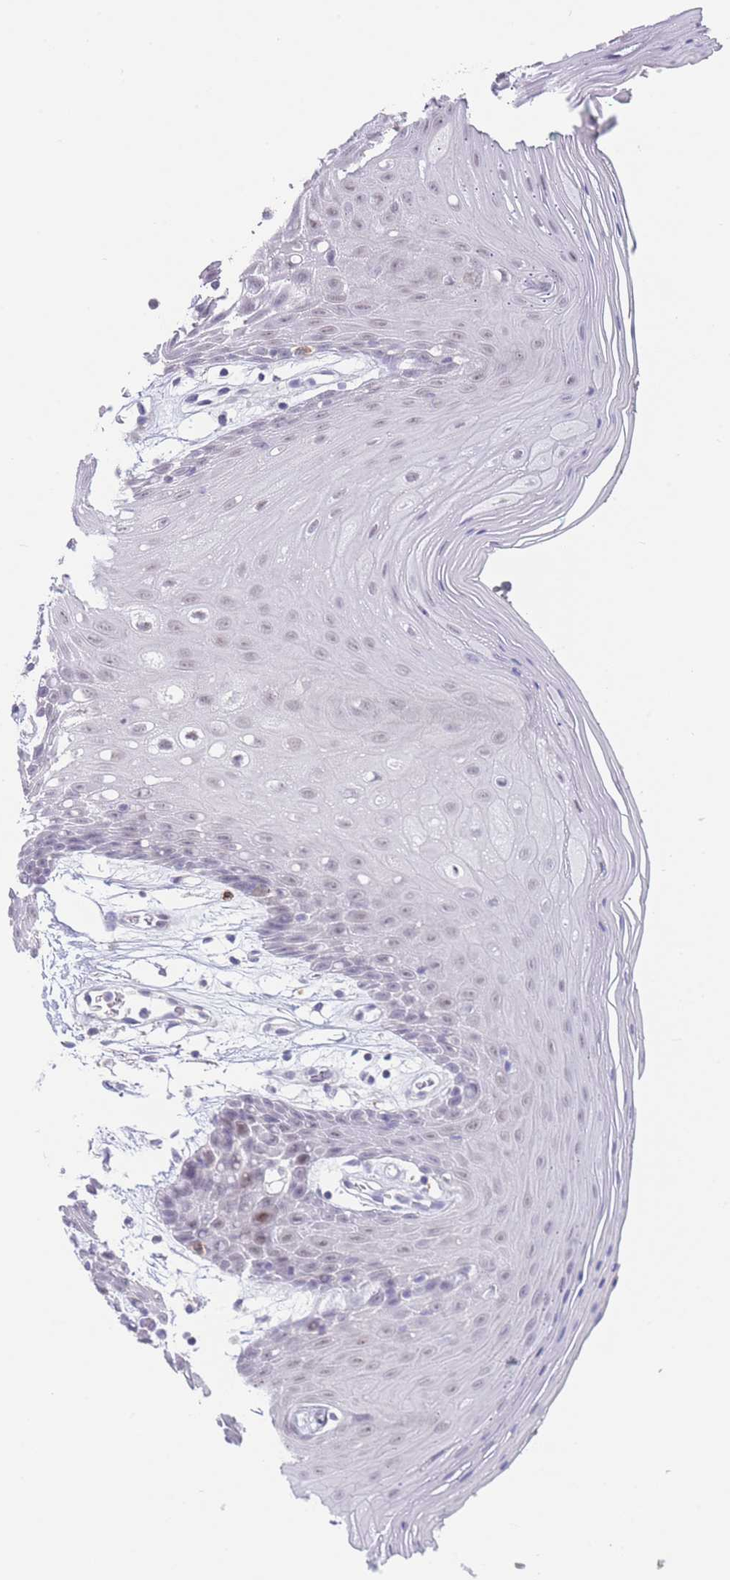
{"staining": {"intensity": "moderate", "quantity": "<25%", "location": "nuclear"}, "tissue": "oral mucosa", "cell_type": "Squamous epithelial cells", "image_type": "normal", "snomed": [{"axis": "morphology", "description": "Normal tissue, NOS"}, {"axis": "topography", "description": "Oral tissue"}, {"axis": "topography", "description": "Tounge, NOS"}], "caption": "Protein analysis of unremarkable oral mucosa demonstrates moderate nuclear positivity in approximately <25% of squamous epithelial cells.", "gene": "ASAP3", "patient": {"sex": "female", "age": 59}}